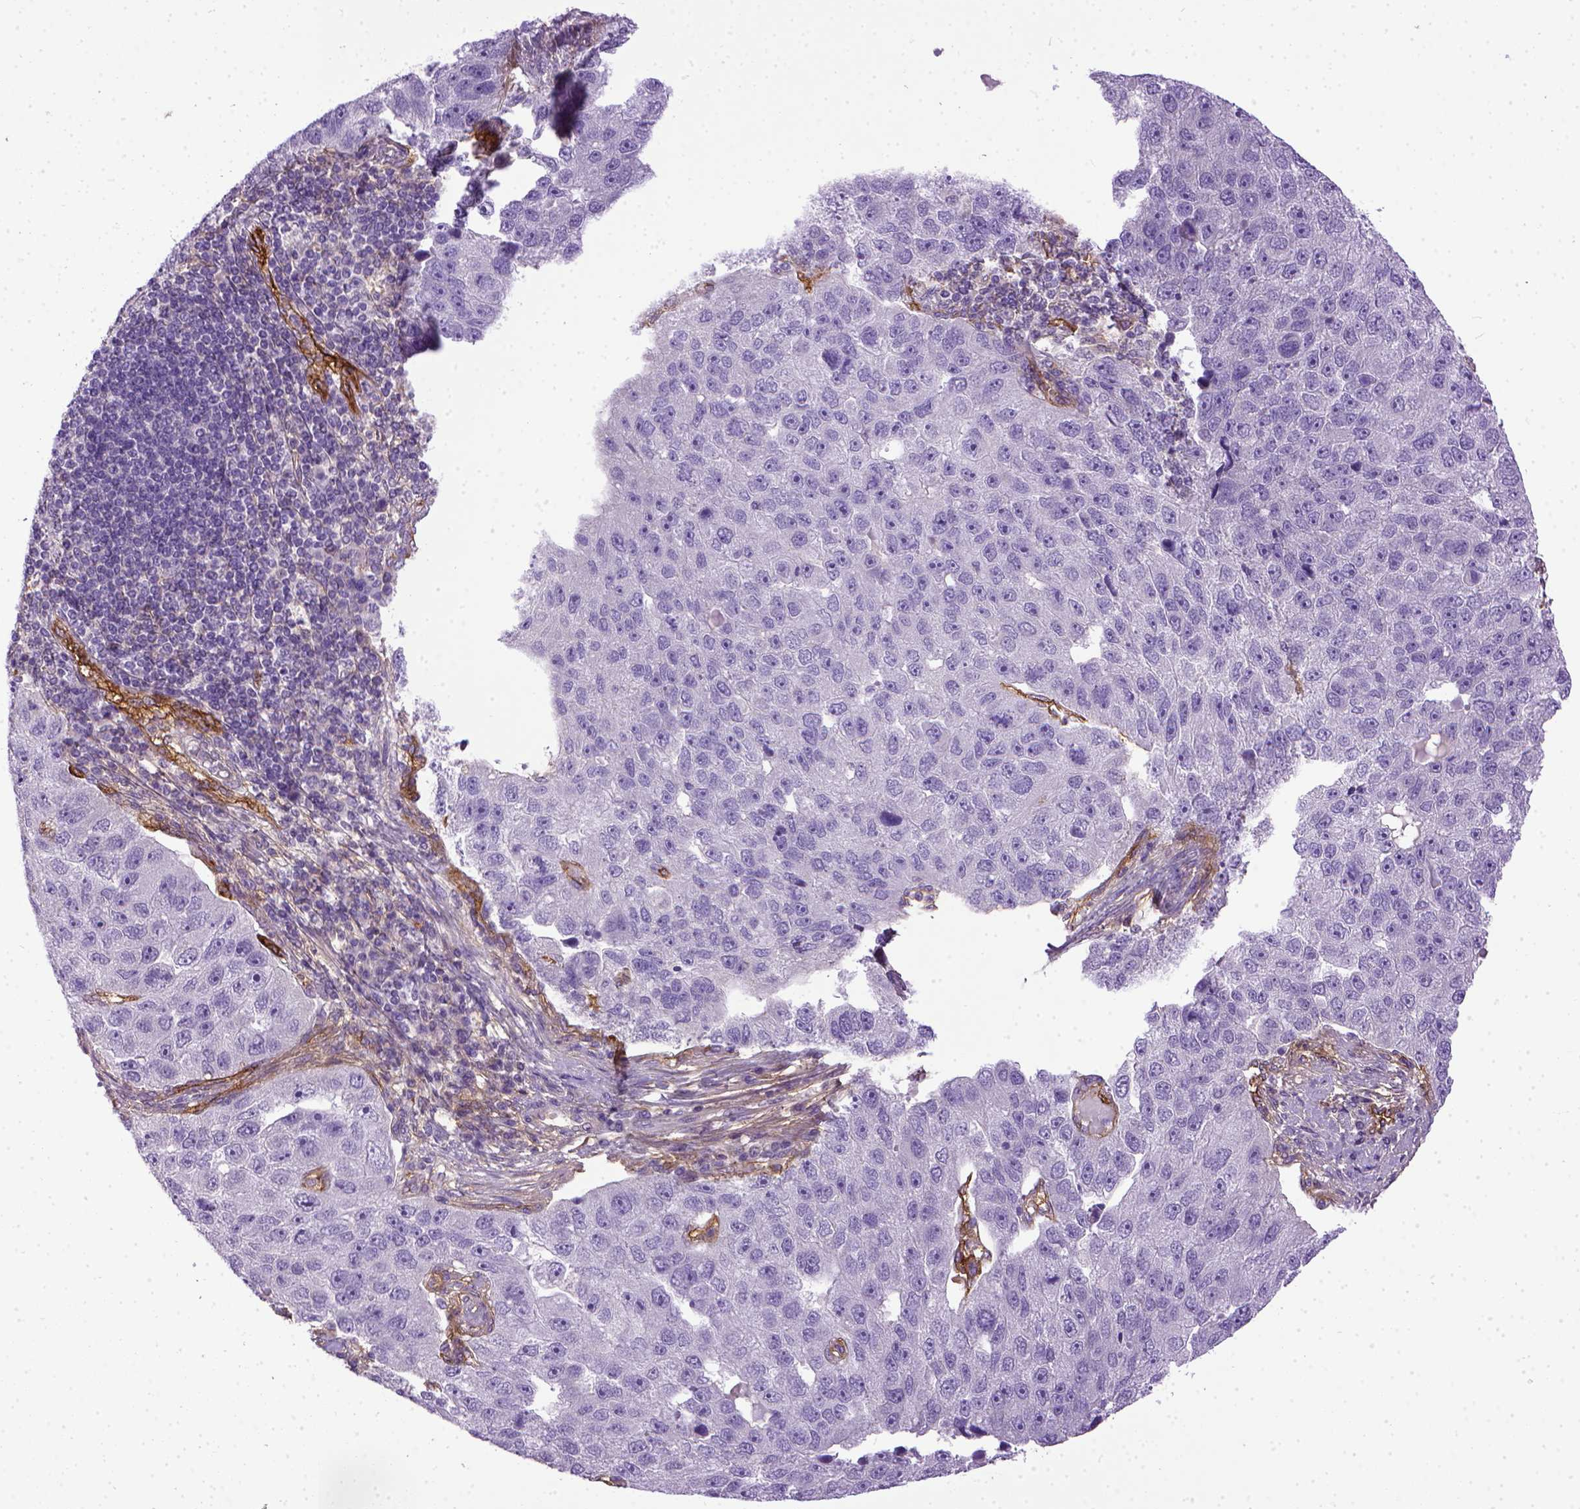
{"staining": {"intensity": "negative", "quantity": "none", "location": "none"}, "tissue": "pancreatic cancer", "cell_type": "Tumor cells", "image_type": "cancer", "snomed": [{"axis": "morphology", "description": "Adenocarcinoma, NOS"}, {"axis": "topography", "description": "Pancreas"}], "caption": "Immunohistochemistry (IHC) histopathology image of human pancreatic cancer stained for a protein (brown), which displays no positivity in tumor cells.", "gene": "ENG", "patient": {"sex": "female", "age": 61}}